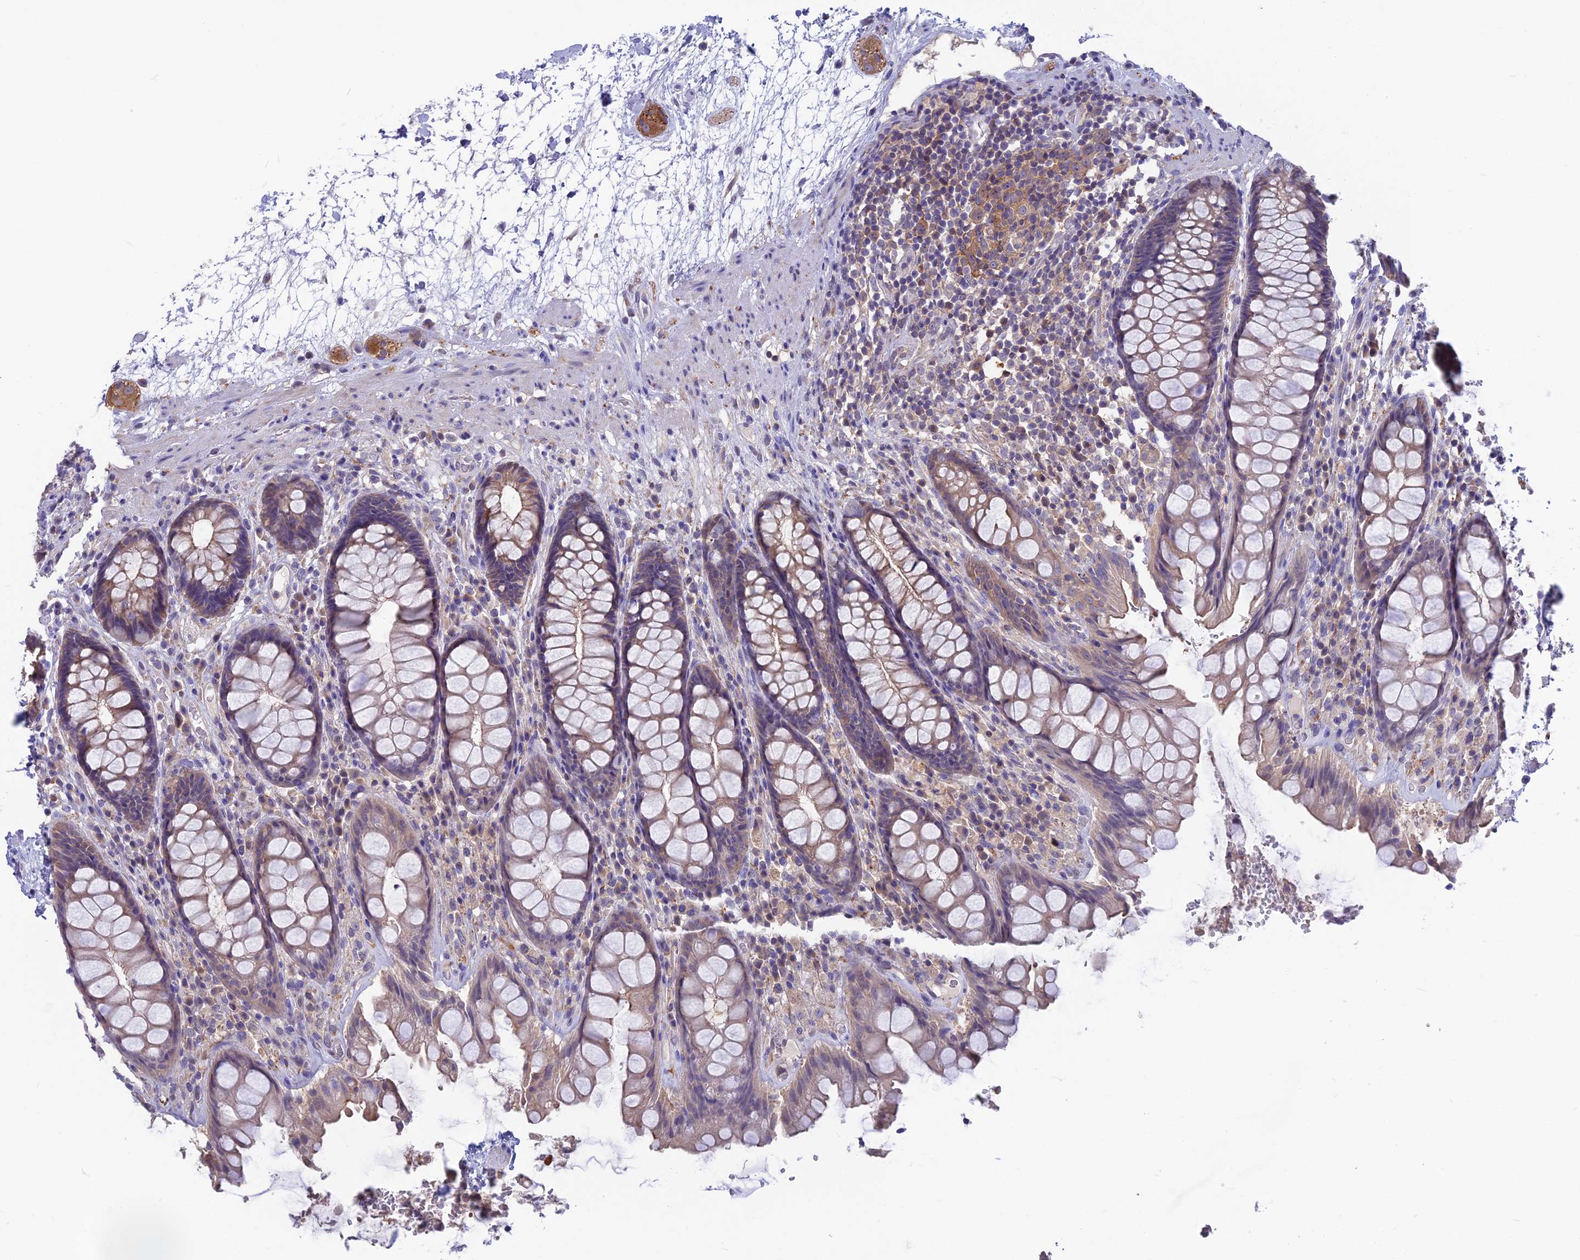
{"staining": {"intensity": "moderate", "quantity": "<25%", "location": "cytoplasmic/membranous"}, "tissue": "rectum", "cell_type": "Glandular cells", "image_type": "normal", "snomed": [{"axis": "morphology", "description": "Normal tissue, NOS"}, {"axis": "topography", "description": "Rectum"}], "caption": "High-magnification brightfield microscopy of normal rectum stained with DAB (3,3'-diaminobenzidine) (brown) and counterstained with hematoxylin (blue). glandular cells exhibit moderate cytoplasmic/membranous expression is identified in about<25% of cells.", "gene": "SNAP91", "patient": {"sex": "male", "age": 64}}